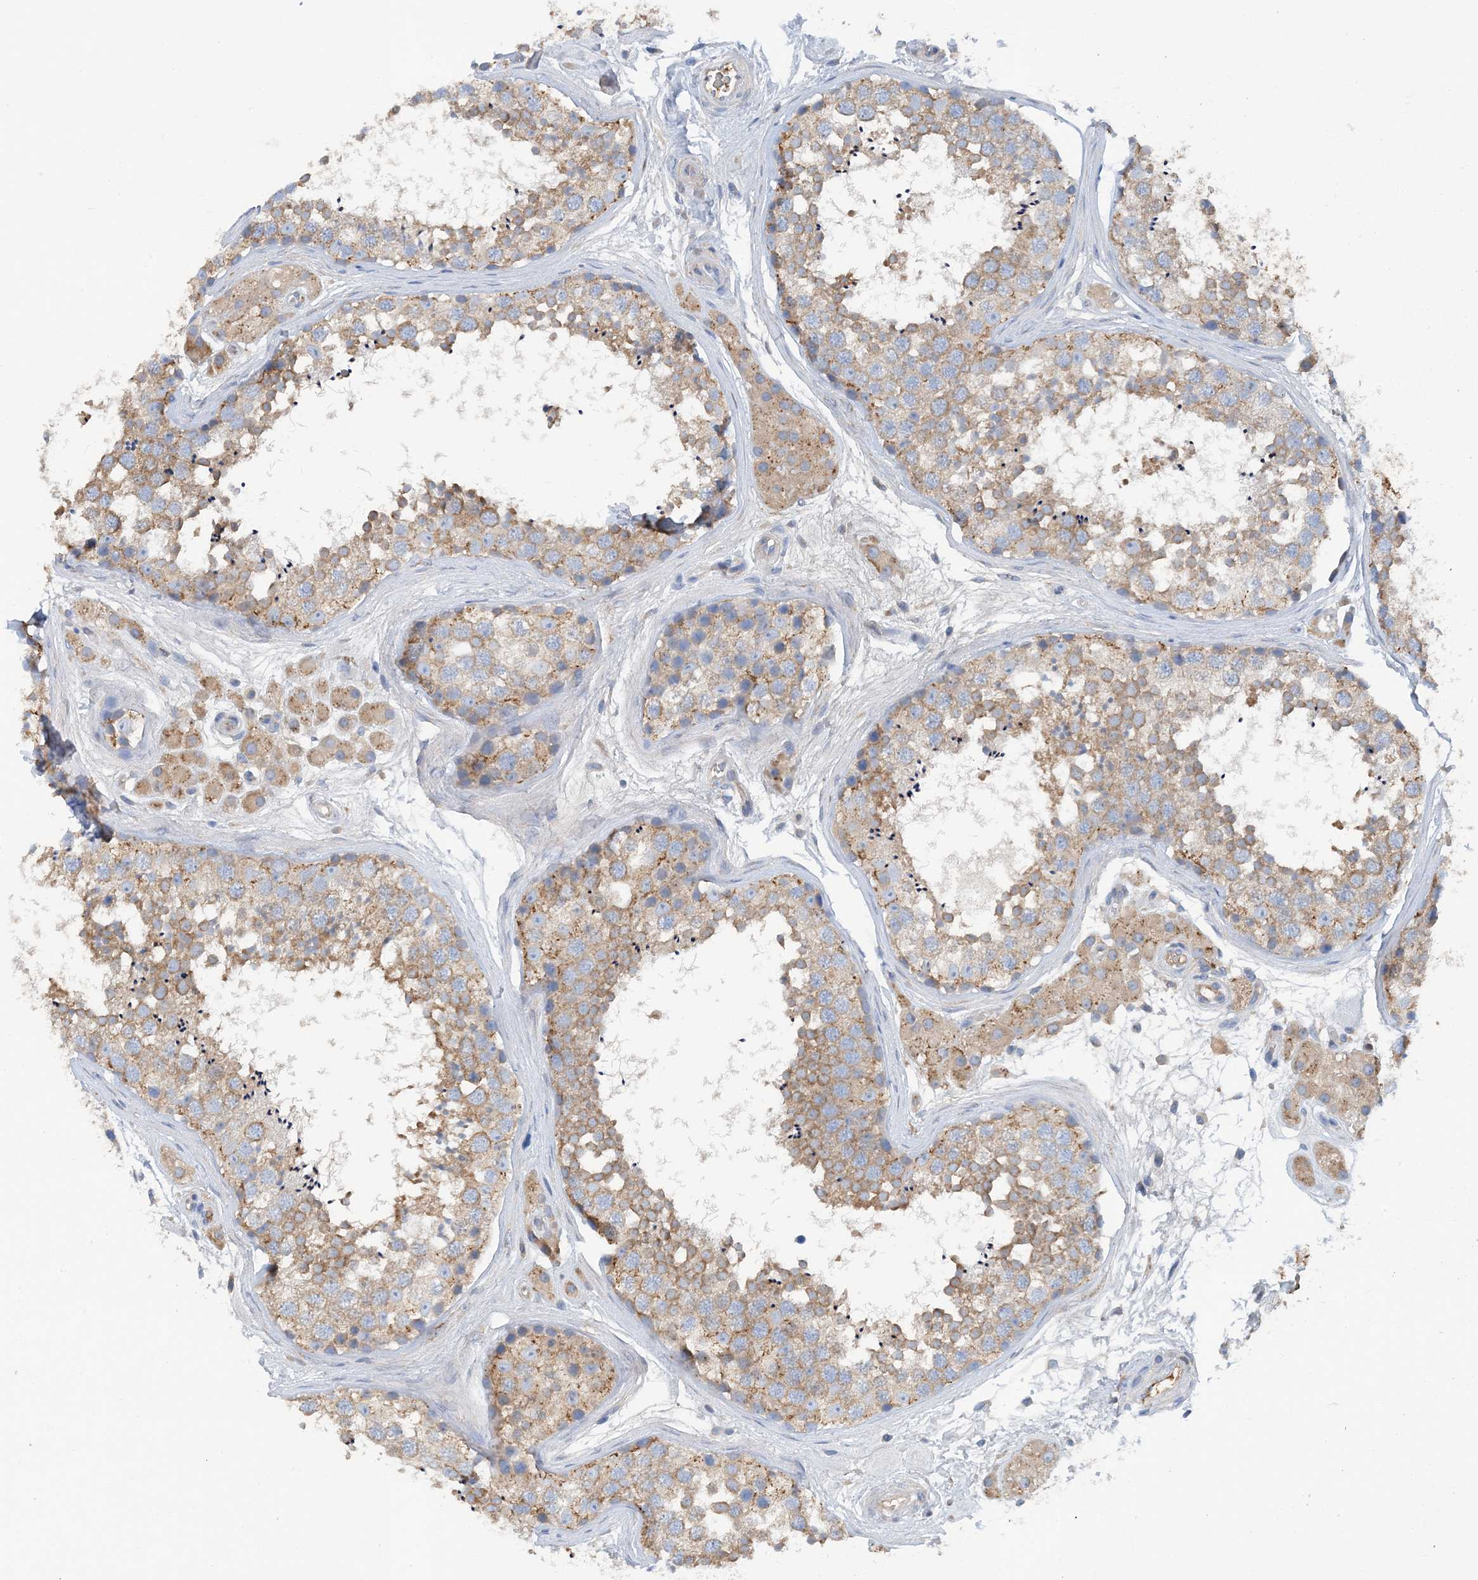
{"staining": {"intensity": "moderate", "quantity": ">75%", "location": "cytoplasmic/membranous"}, "tissue": "testis", "cell_type": "Cells in seminiferous ducts", "image_type": "normal", "snomed": [{"axis": "morphology", "description": "Normal tissue, NOS"}, {"axis": "topography", "description": "Testis"}], "caption": "Approximately >75% of cells in seminiferous ducts in unremarkable human testis demonstrate moderate cytoplasmic/membranous protein staining as visualized by brown immunohistochemical staining.", "gene": "SLC5A11", "patient": {"sex": "male", "age": 56}}